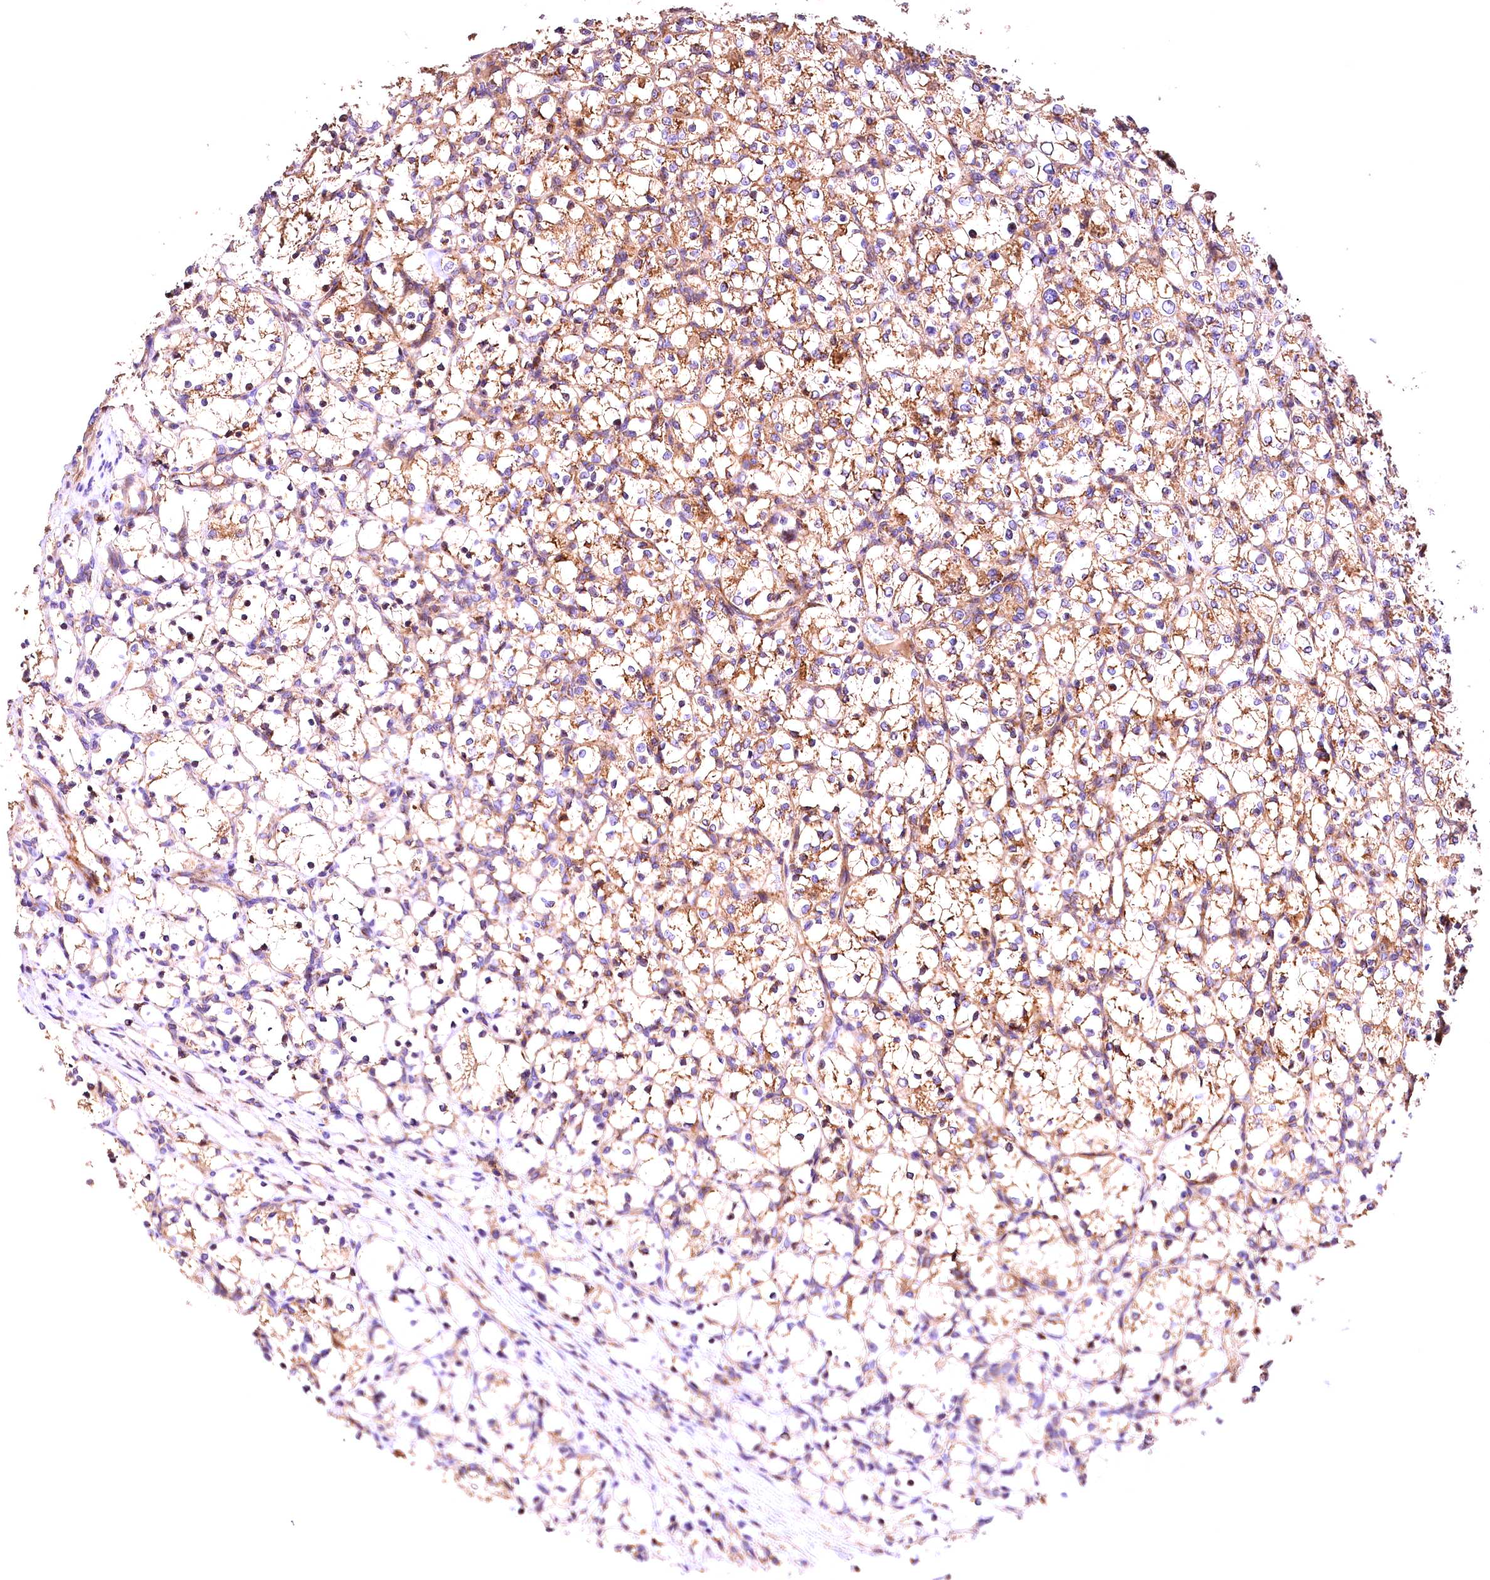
{"staining": {"intensity": "moderate", "quantity": "25%-75%", "location": "cytoplasmic/membranous"}, "tissue": "renal cancer", "cell_type": "Tumor cells", "image_type": "cancer", "snomed": [{"axis": "morphology", "description": "Adenocarcinoma, NOS"}, {"axis": "topography", "description": "Kidney"}], "caption": "High-magnification brightfield microscopy of renal cancer stained with DAB (brown) and counterstained with hematoxylin (blue). tumor cells exhibit moderate cytoplasmic/membranous positivity is present in approximately25%-75% of cells.", "gene": "KPTN", "patient": {"sex": "female", "age": 69}}